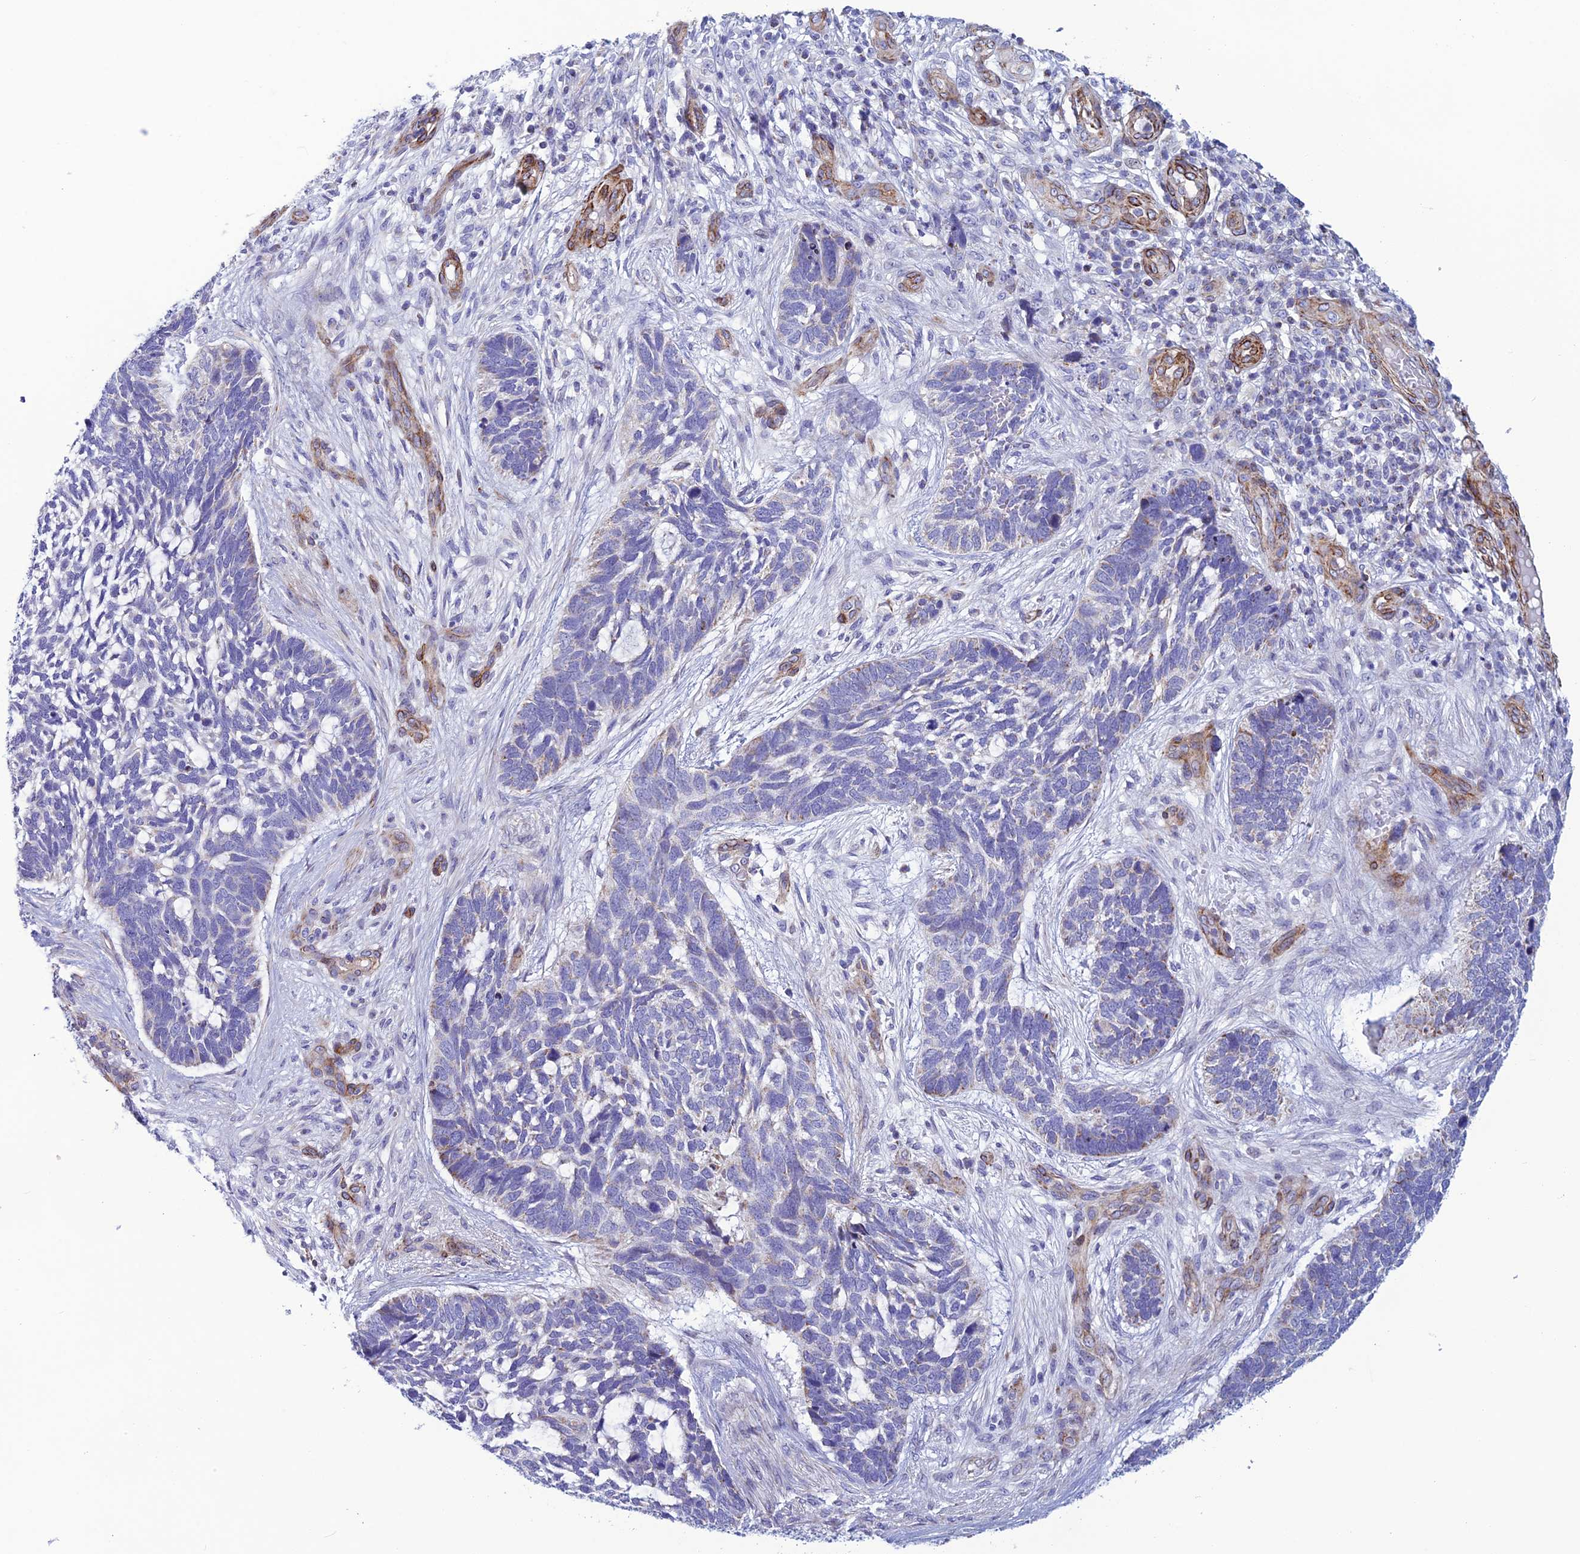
{"staining": {"intensity": "negative", "quantity": "none", "location": "none"}, "tissue": "skin cancer", "cell_type": "Tumor cells", "image_type": "cancer", "snomed": [{"axis": "morphology", "description": "Basal cell carcinoma"}, {"axis": "topography", "description": "Skin"}], "caption": "This is a histopathology image of immunohistochemistry (IHC) staining of skin basal cell carcinoma, which shows no expression in tumor cells. (Brightfield microscopy of DAB immunohistochemistry at high magnification).", "gene": "POMGNT1", "patient": {"sex": "male", "age": 88}}